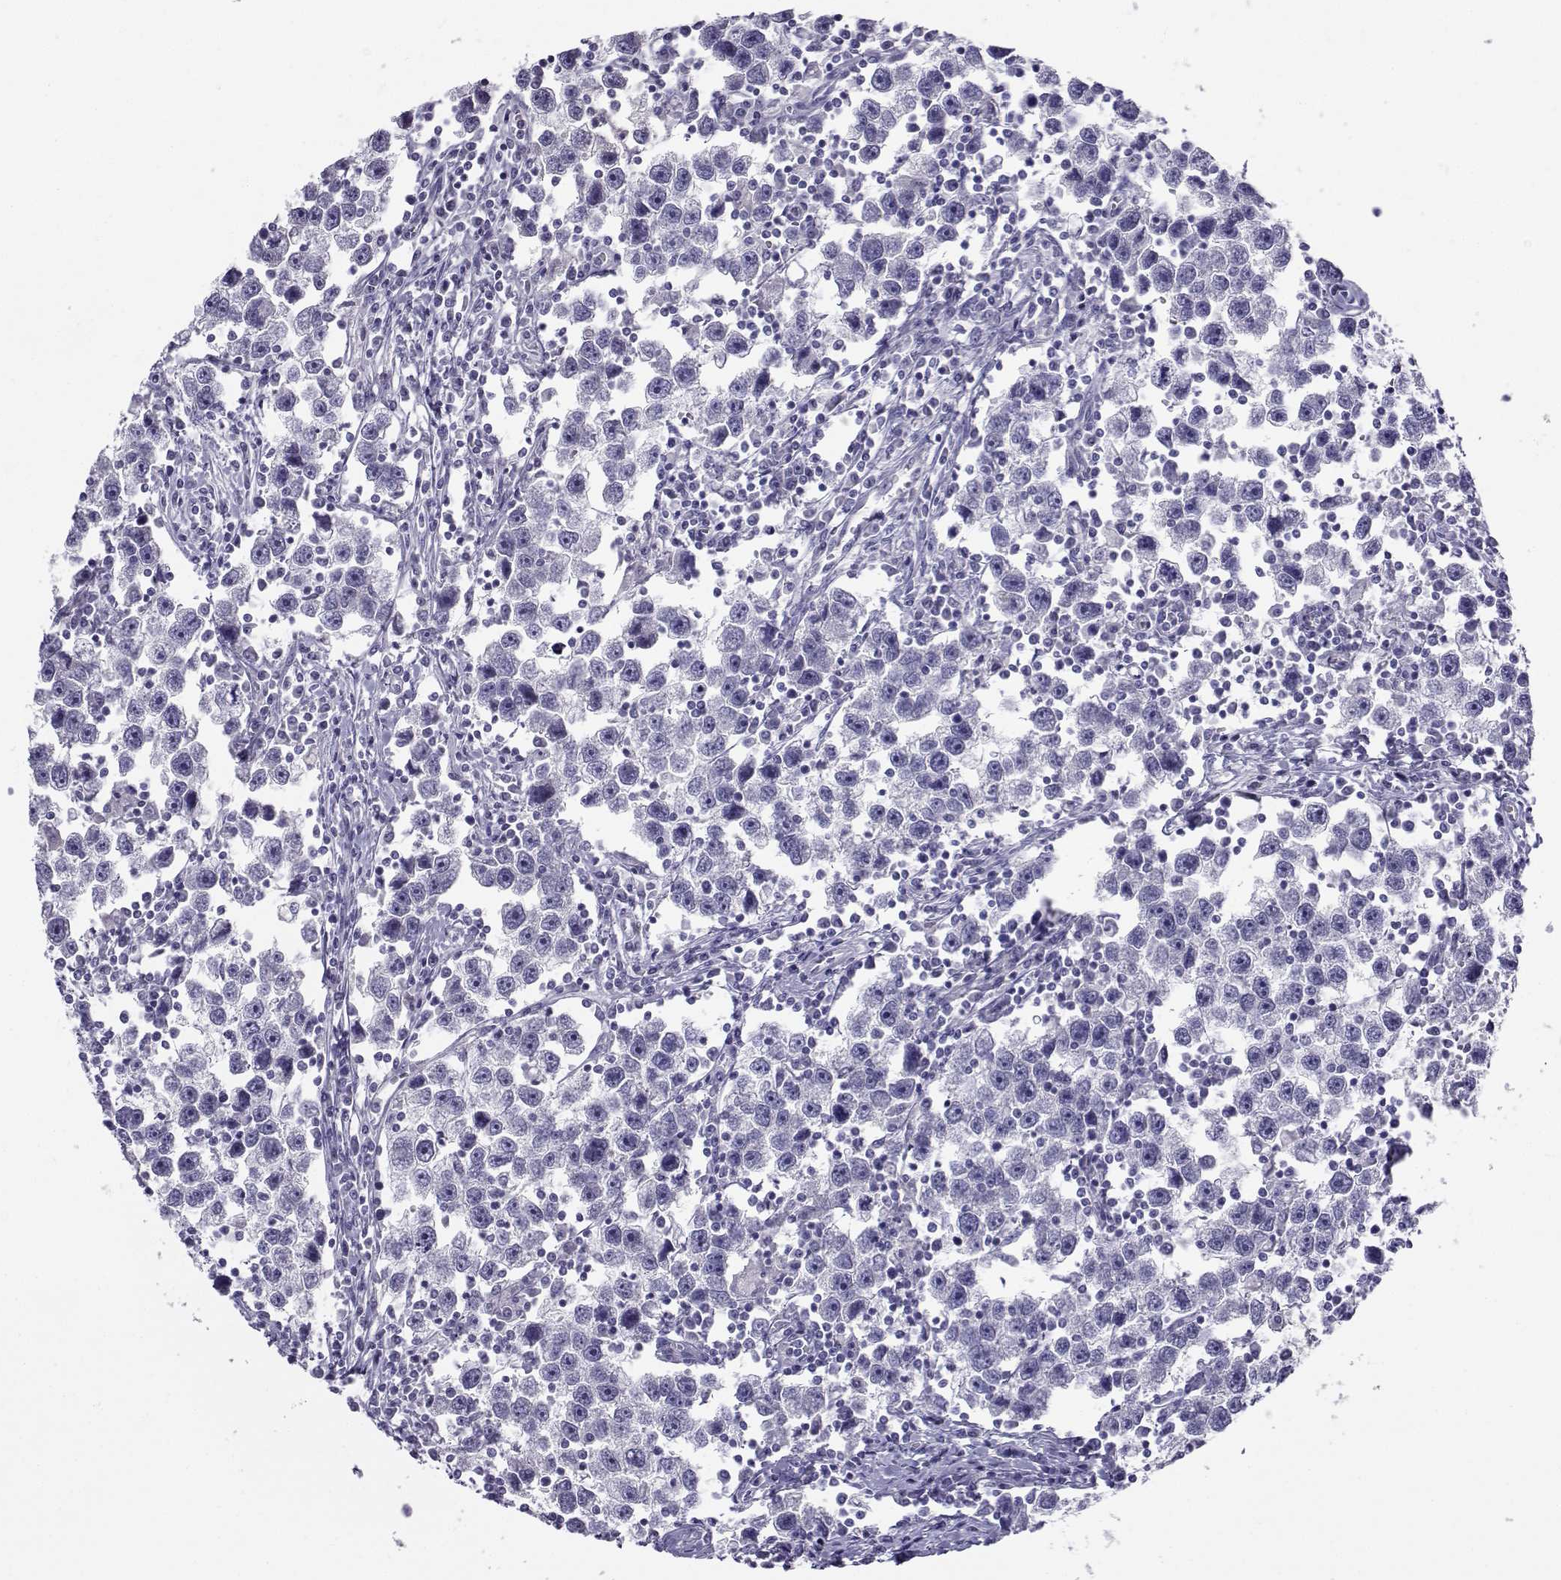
{"staining": {"intensity": "negative", "quantity": "none", "location": "none"}, "tissue": "testis cancer", "cell_type": "Tumor cells", "image_type": "cancer", "snomed": [{"axis": "morphology", "description": "Seminoma, NOS"}, {"axis": "topography", "description": "Testis"}], "caption": "Histopathology image shows no significant protein positivity in tumor cells of testis cancer.", "gene": "CABS1", "patient": {"sex": "male", "age": 30}}